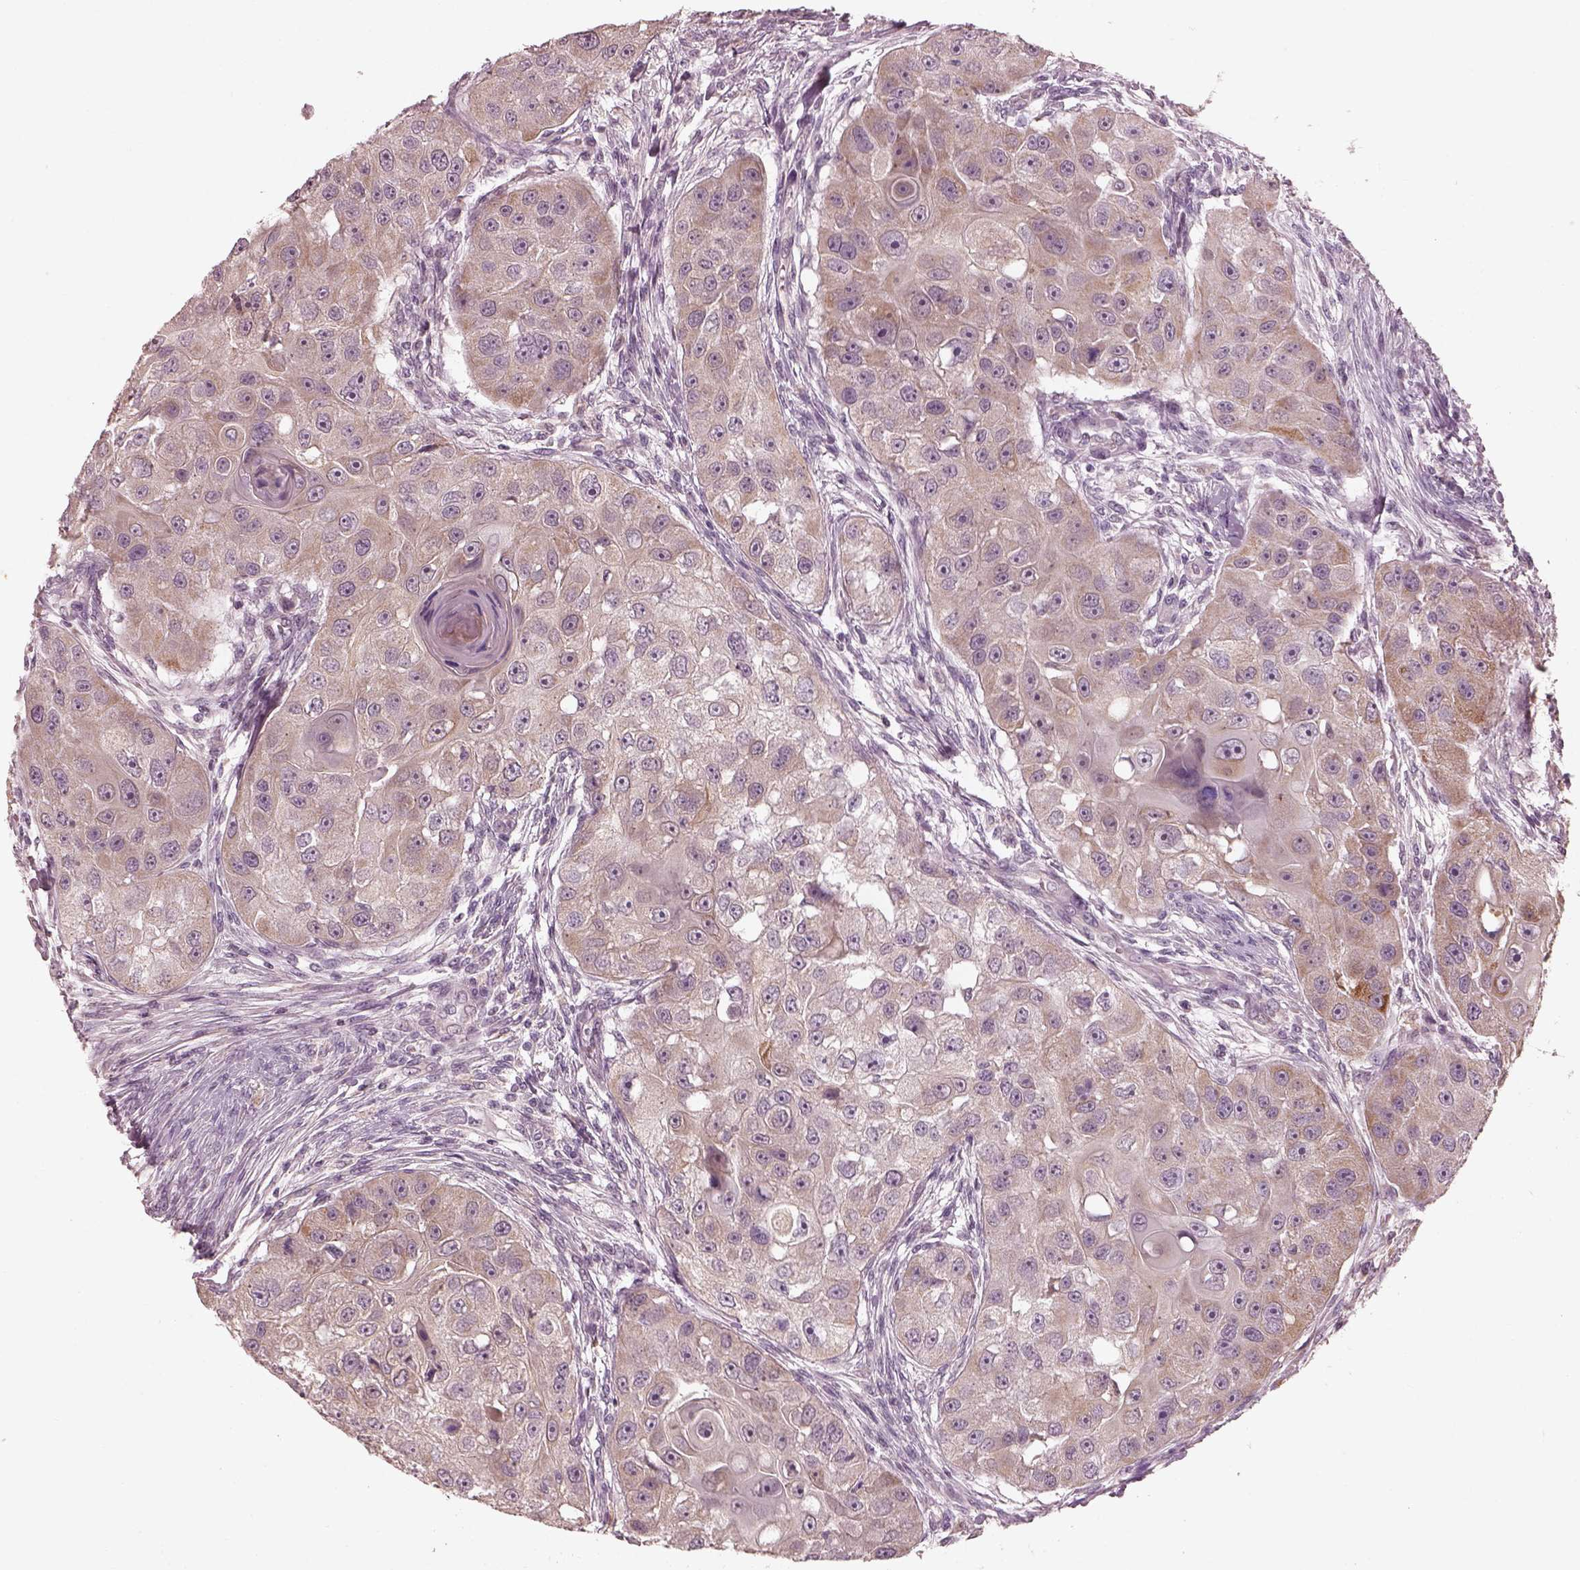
{"staining": {"intensity": "weak", "quantity": "25%-75%", "location": "cytoplasmic/membranous"}, "tissue": "head and neck cancer", "cell_type": "Tumor cells", "image_type": "cancer", "snomed": [{"axis": "morphology", "description": "Squamous cell carcinoma, NOS"}, {"axis": "topography", "description": "Head-Neck"}], "caption": "An image of human squamous cell carcinoma (head and neck) stained for a protein reveals weak cytoplasmic/membranous brown staining in tumor cells.", "gene": "SLC25A46", "patient": {"sex": "male", "age": 51}}